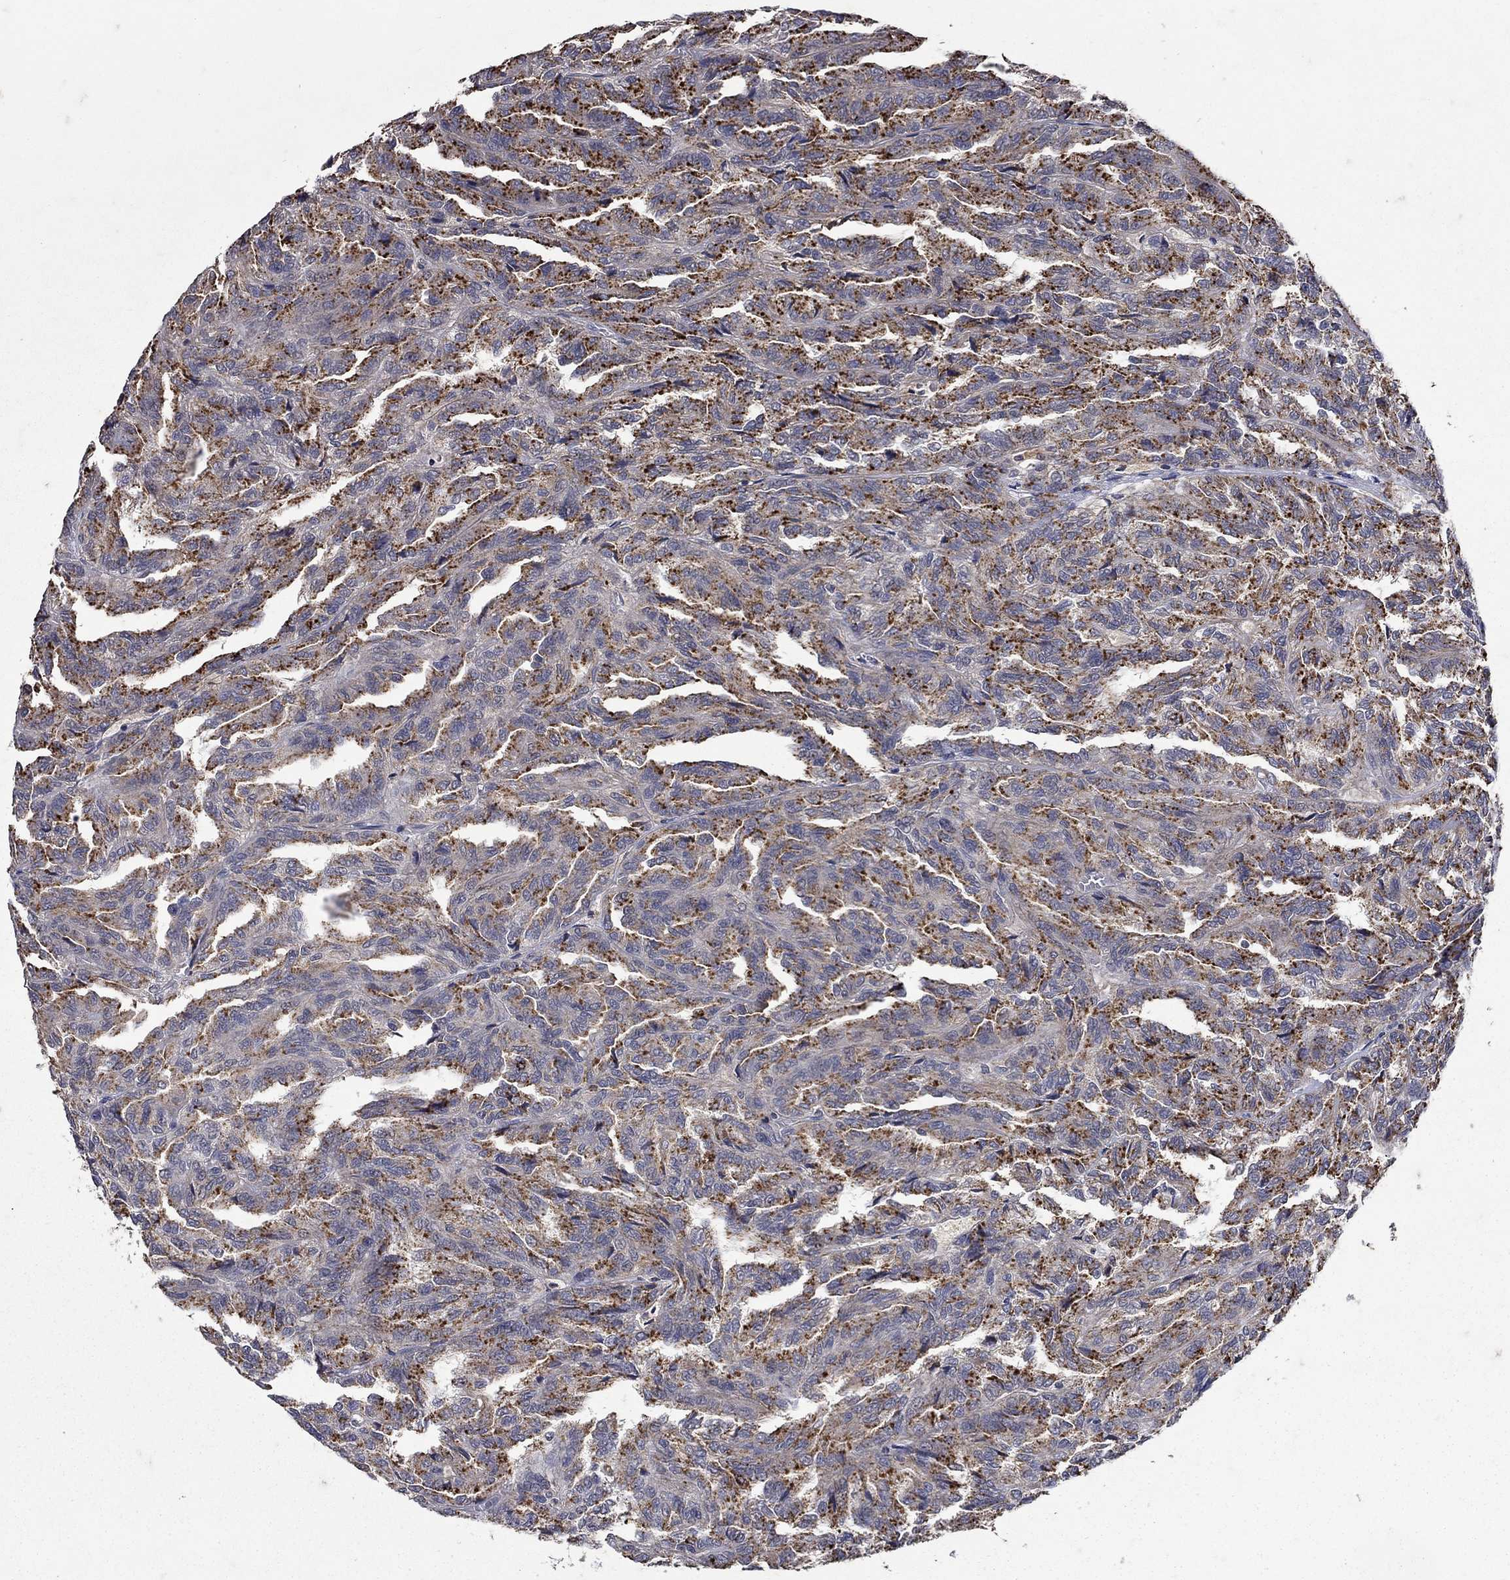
{"staining": {"intensity": "strong", "quantity": "25%-75%", "location": "cytoplasmic/membranous"}, "tissue": "renal cancer", "cell_type": "Tumor cells", "image_type": "cancer", "snomed": [{"axis": "morphology", "description": "Adenocarcinoma, NOS"}, {"axis": "topography", "description": "Kidney"}], "caption": "Immunohistochemical staining of renal adenocarcinoma displays strong cytoplasmic/membranous protein staining in about 25%-75% of tumor cells. Immunohistochemistry (ihc) stains the protein in brown and the nuclei are stained blue.", "gene": "NPC2", "patient": {"sex": "male", "age": 79}}